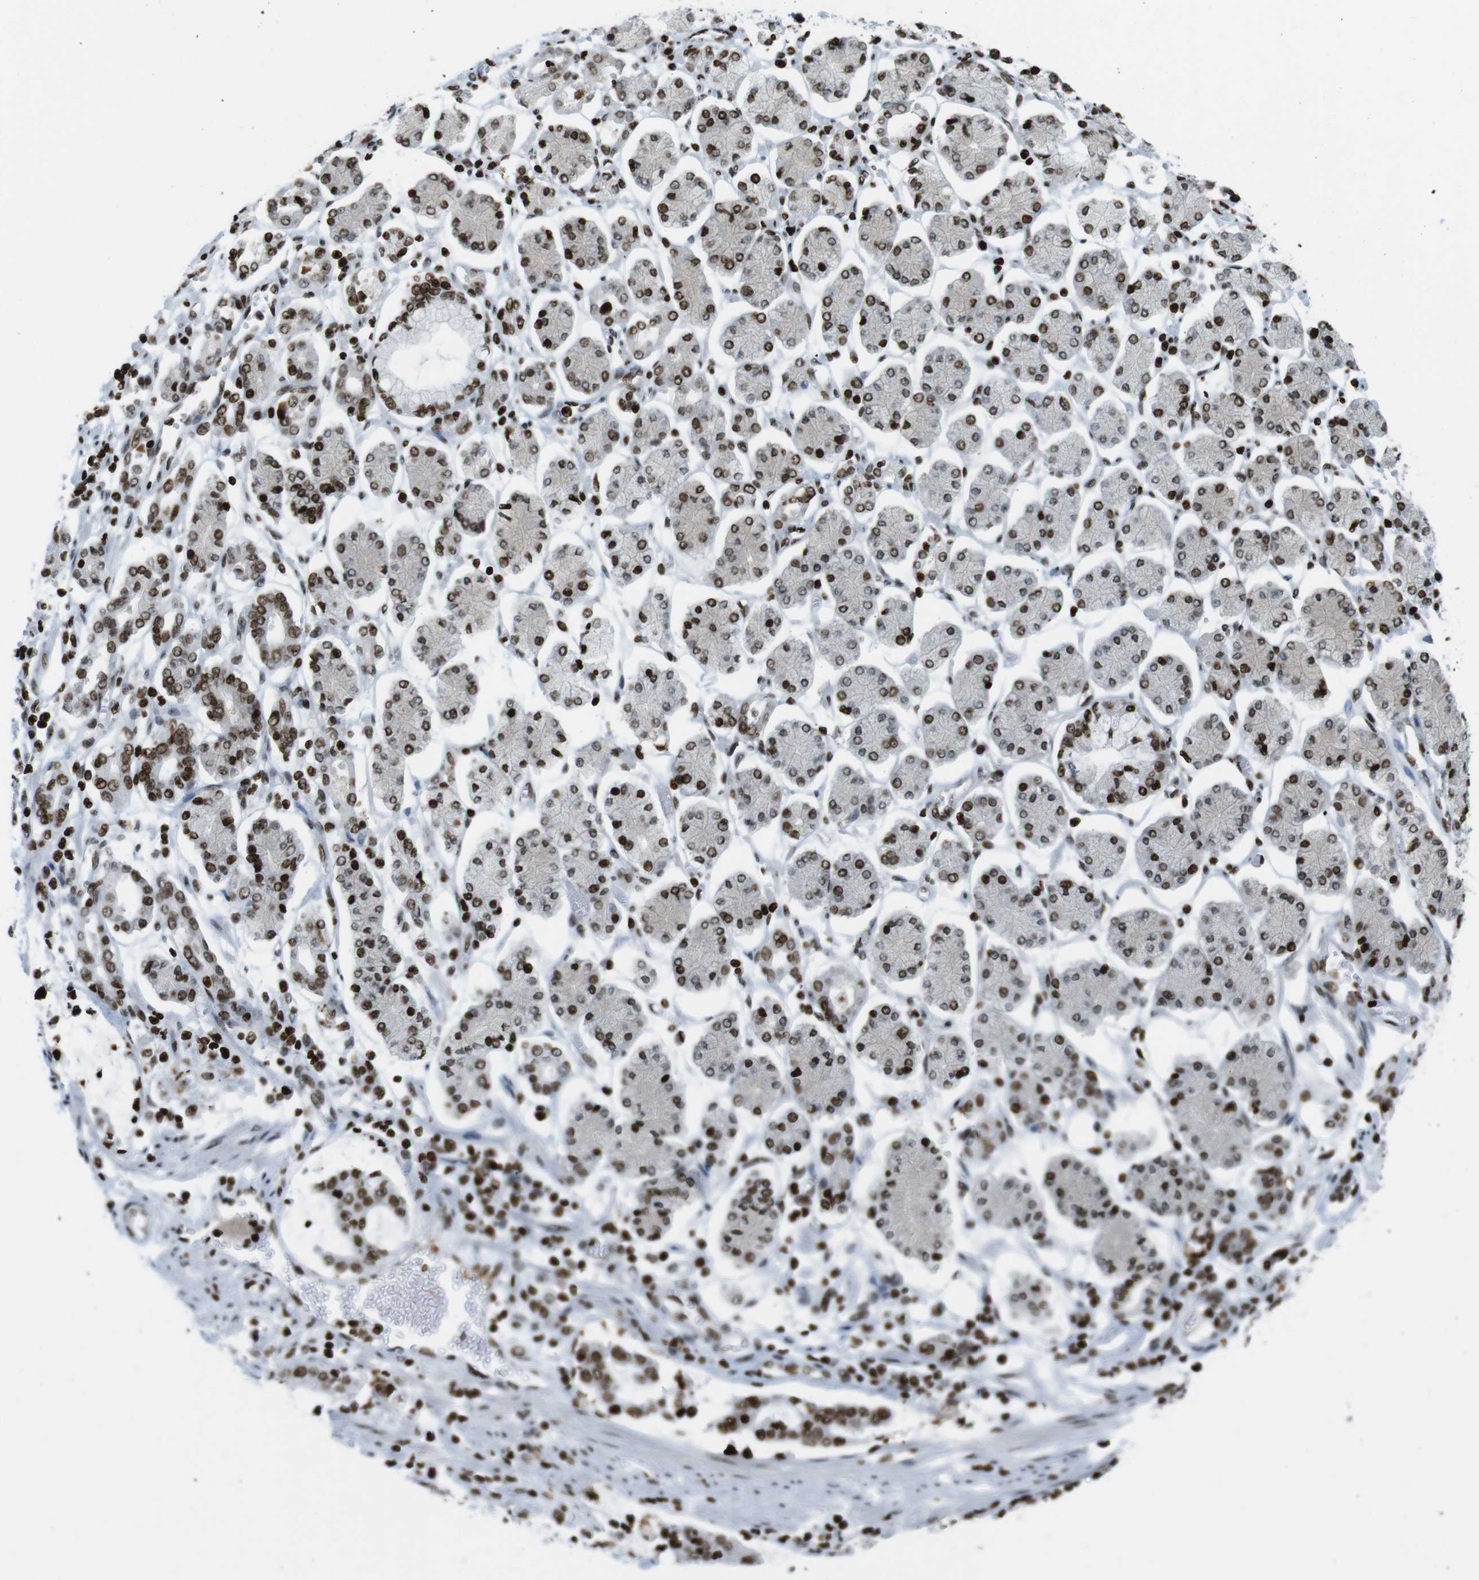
{"staining": {"intensity": "strong", "quantity": ">75%", "location": "nuclear"}, "tissue": "stomach cancer", "cell_type": "Tumor cells", "image_type": "cancer", "snomed": [{"axis": "morphology", "description": "Adenocarcinoma, NOS"}, {"axis": "topography", "description": "Stomach"}], "caption": "High-magnification brightfield microscopy of stomach cancer (adenocarcinoma) stained with DAB (brown) and counterstained with hematoxylin (blue). tumor cells exhibit strong nuclear positivity is present in approximately>75% of cells.", "gene": "H2AC8", "patient": {"sex": "male", "age": 76}}